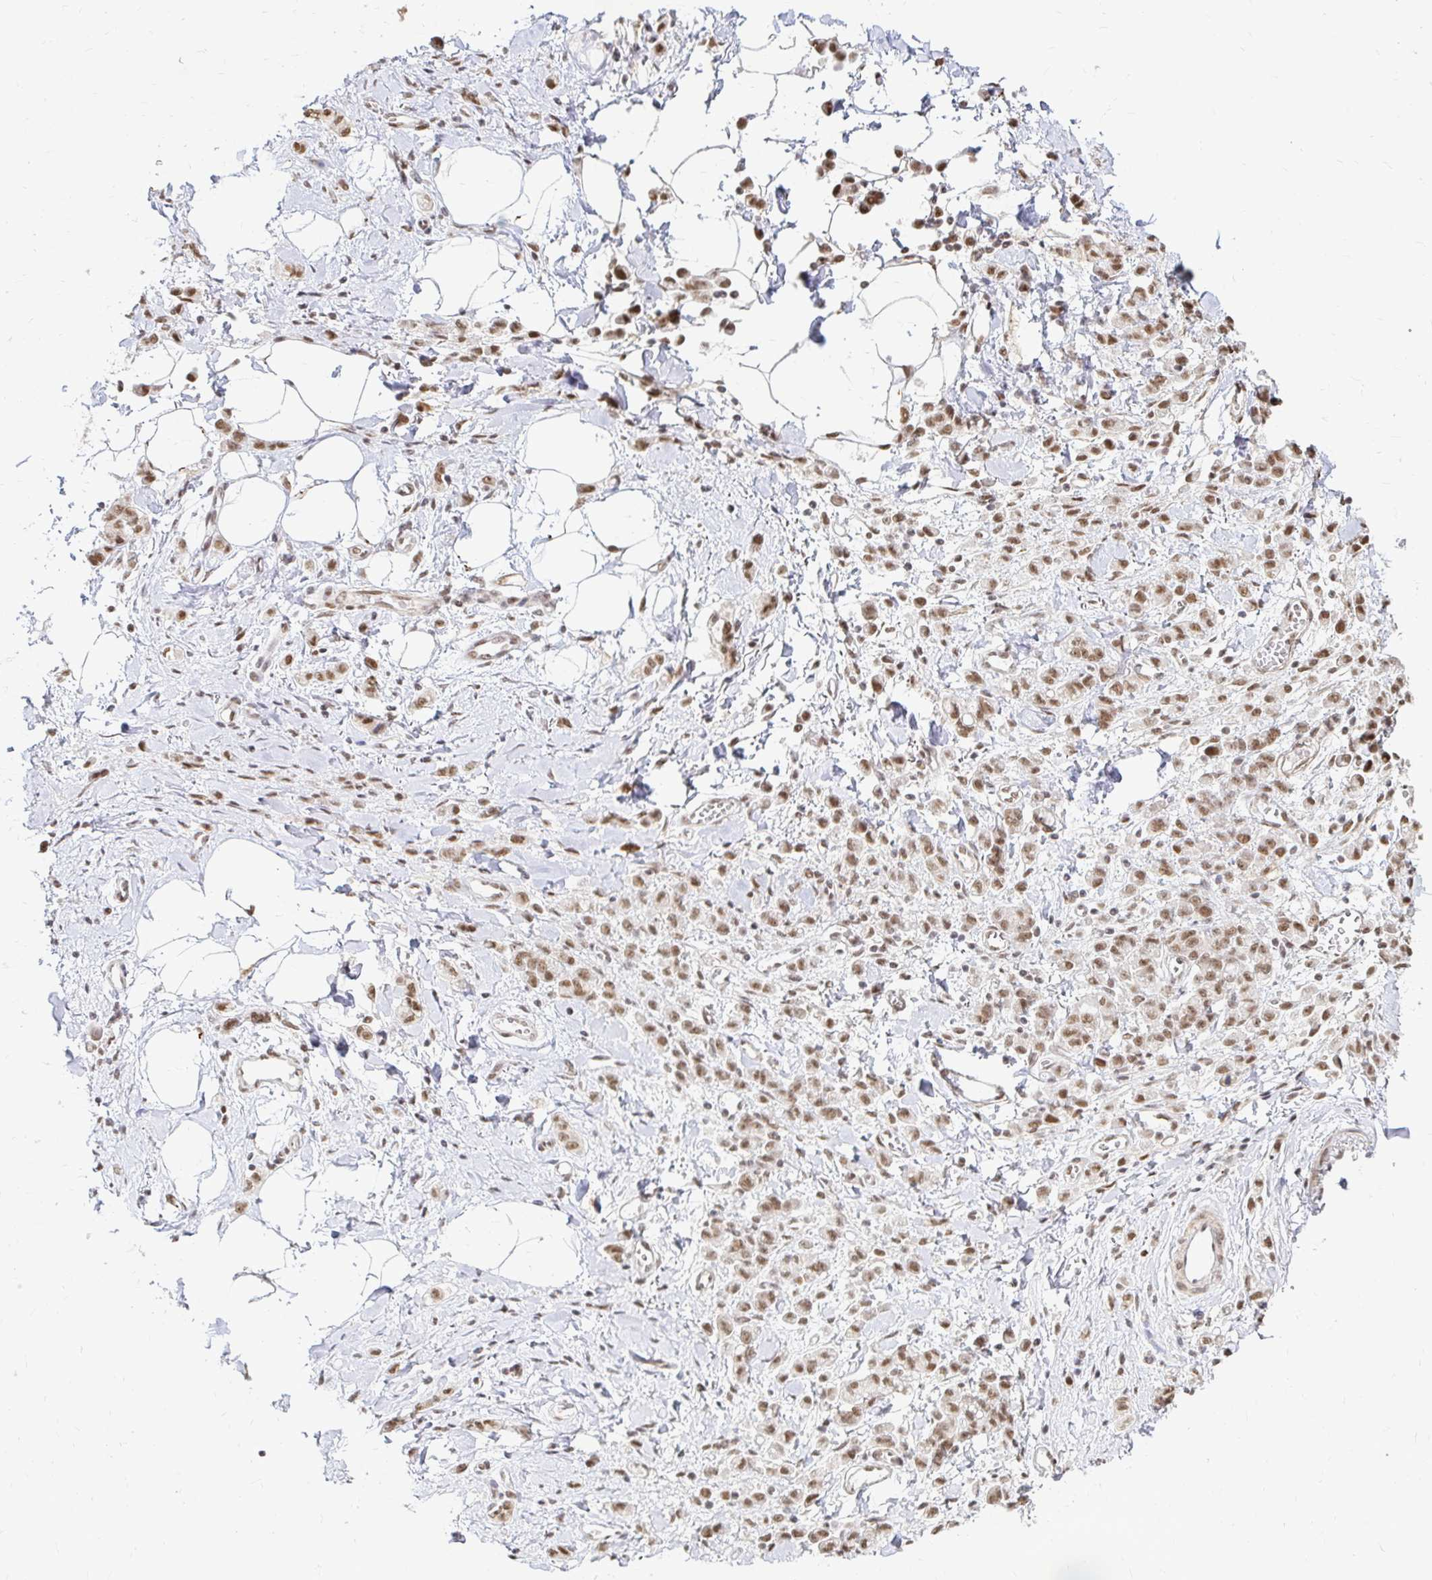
{"staining": {"intensity": "moderate", "quantity": ">75%", "location": "nuclear"}, "tissue": "stomach cancer", "cell_type": "Tumor cells", "image_type": "cancer", "snomed": [{"axis": "morphology", "description": "Adenocarcinoma, NOS"}, {"axis": "topography", "description": "Stomach"}], "caption": "This image shows immunohistochemistry staining of human stomach cancer (adenocarcinoma), with medium moderate nuclear expression in about >75% of tumor cells.", "gene": "HNRNPU", "patient": {"sex": "male", "age": 77}}